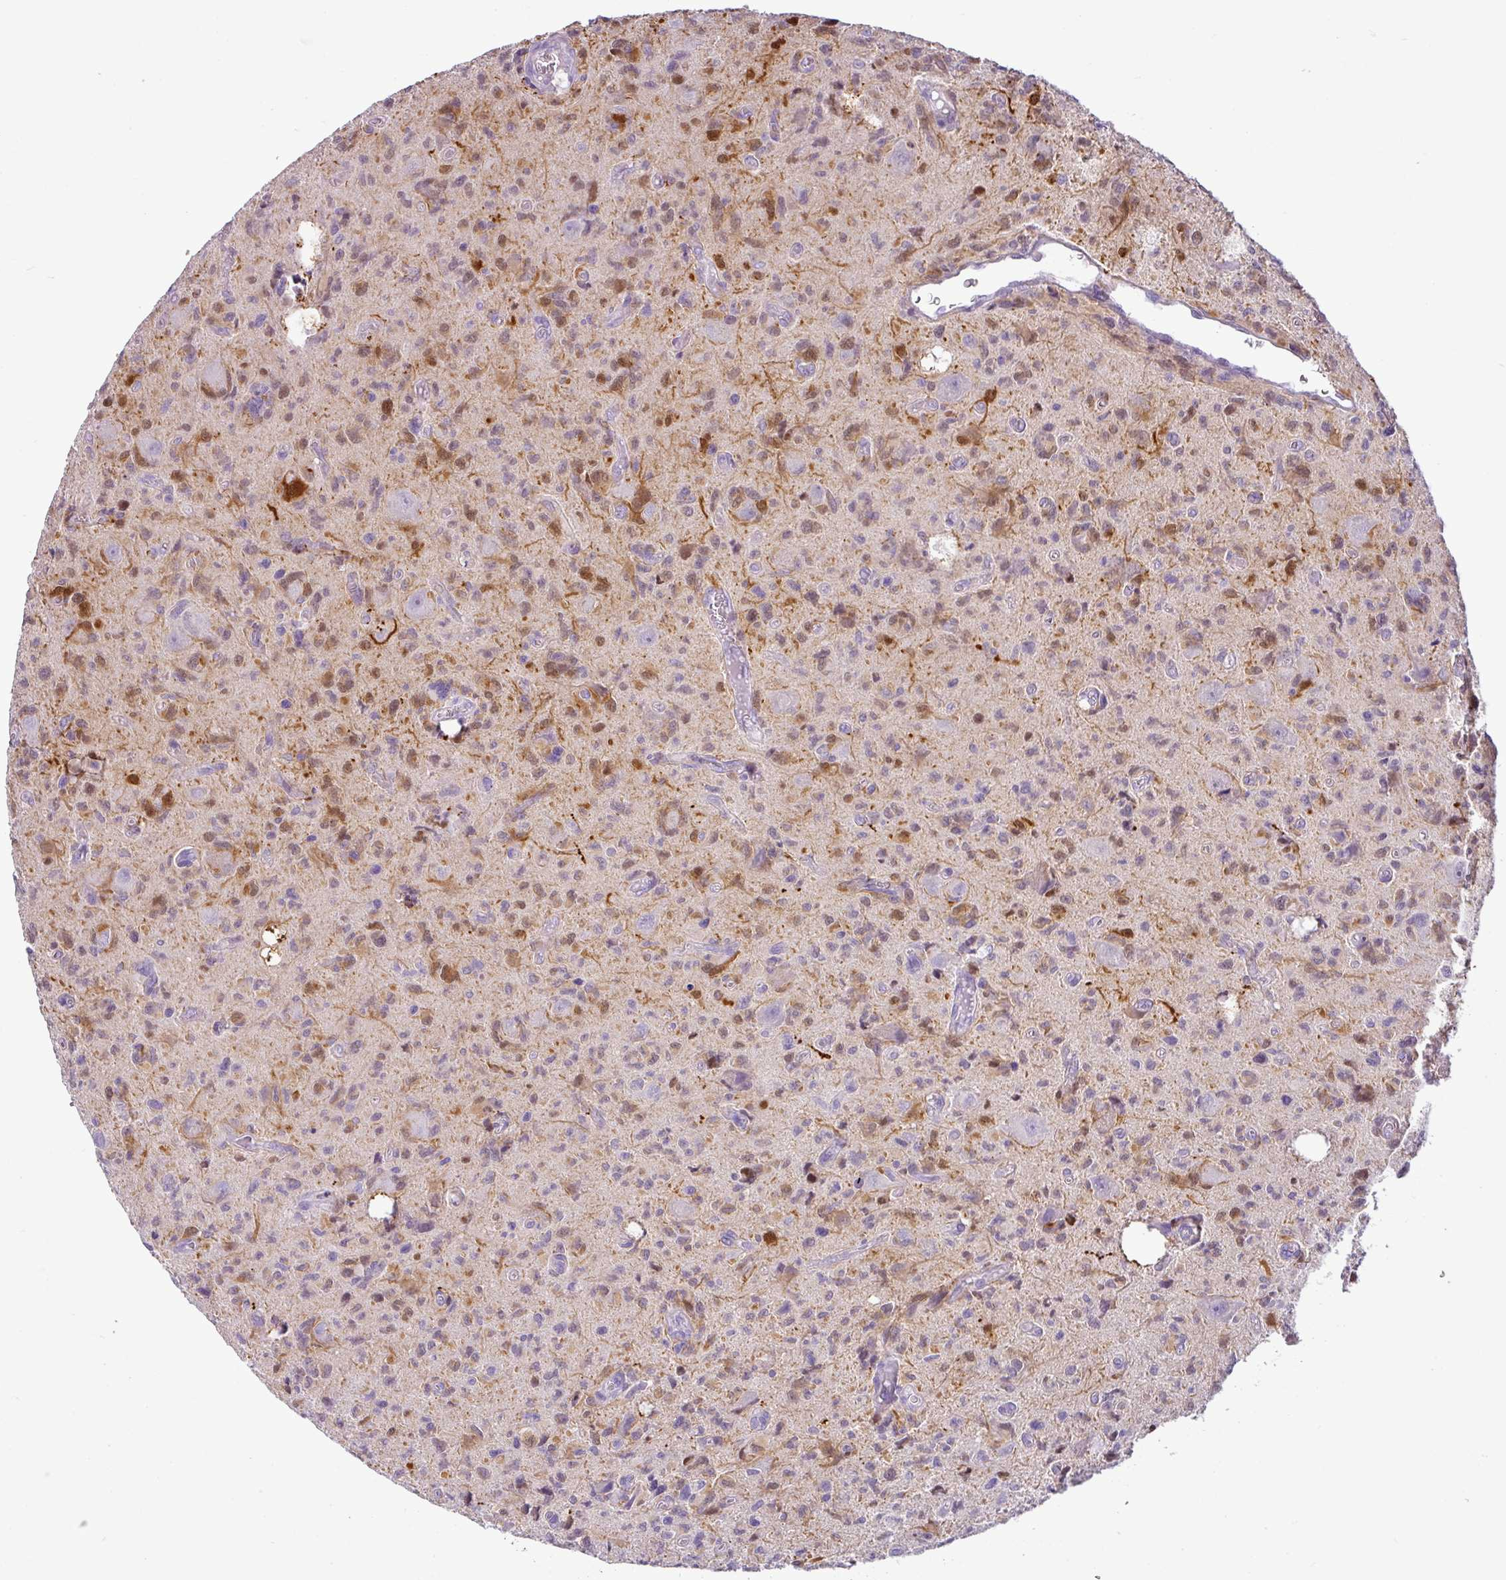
{"staining": {"intensity": "moderate", "quantity": "<25%", "location": "cytoplasmic/membranous,nuclear"}, "tissue": "glioma", "cell_type": "Tumor cells", "image_type": "cancer", "snomed": [{"axis": "morphology", "description": "Glioma, malignant, High grade"}, {"axis": "topography", "description": "Brain"}], "caption": "Immunohistochemical staining of human glioma demonstrates low levels of moderate cytoplasmic/membranous and nuclear protein positivity in approximately <25% of tumor cells.", "gene": "HMCN2", "patient": {"sex": "male", "age": 76}}